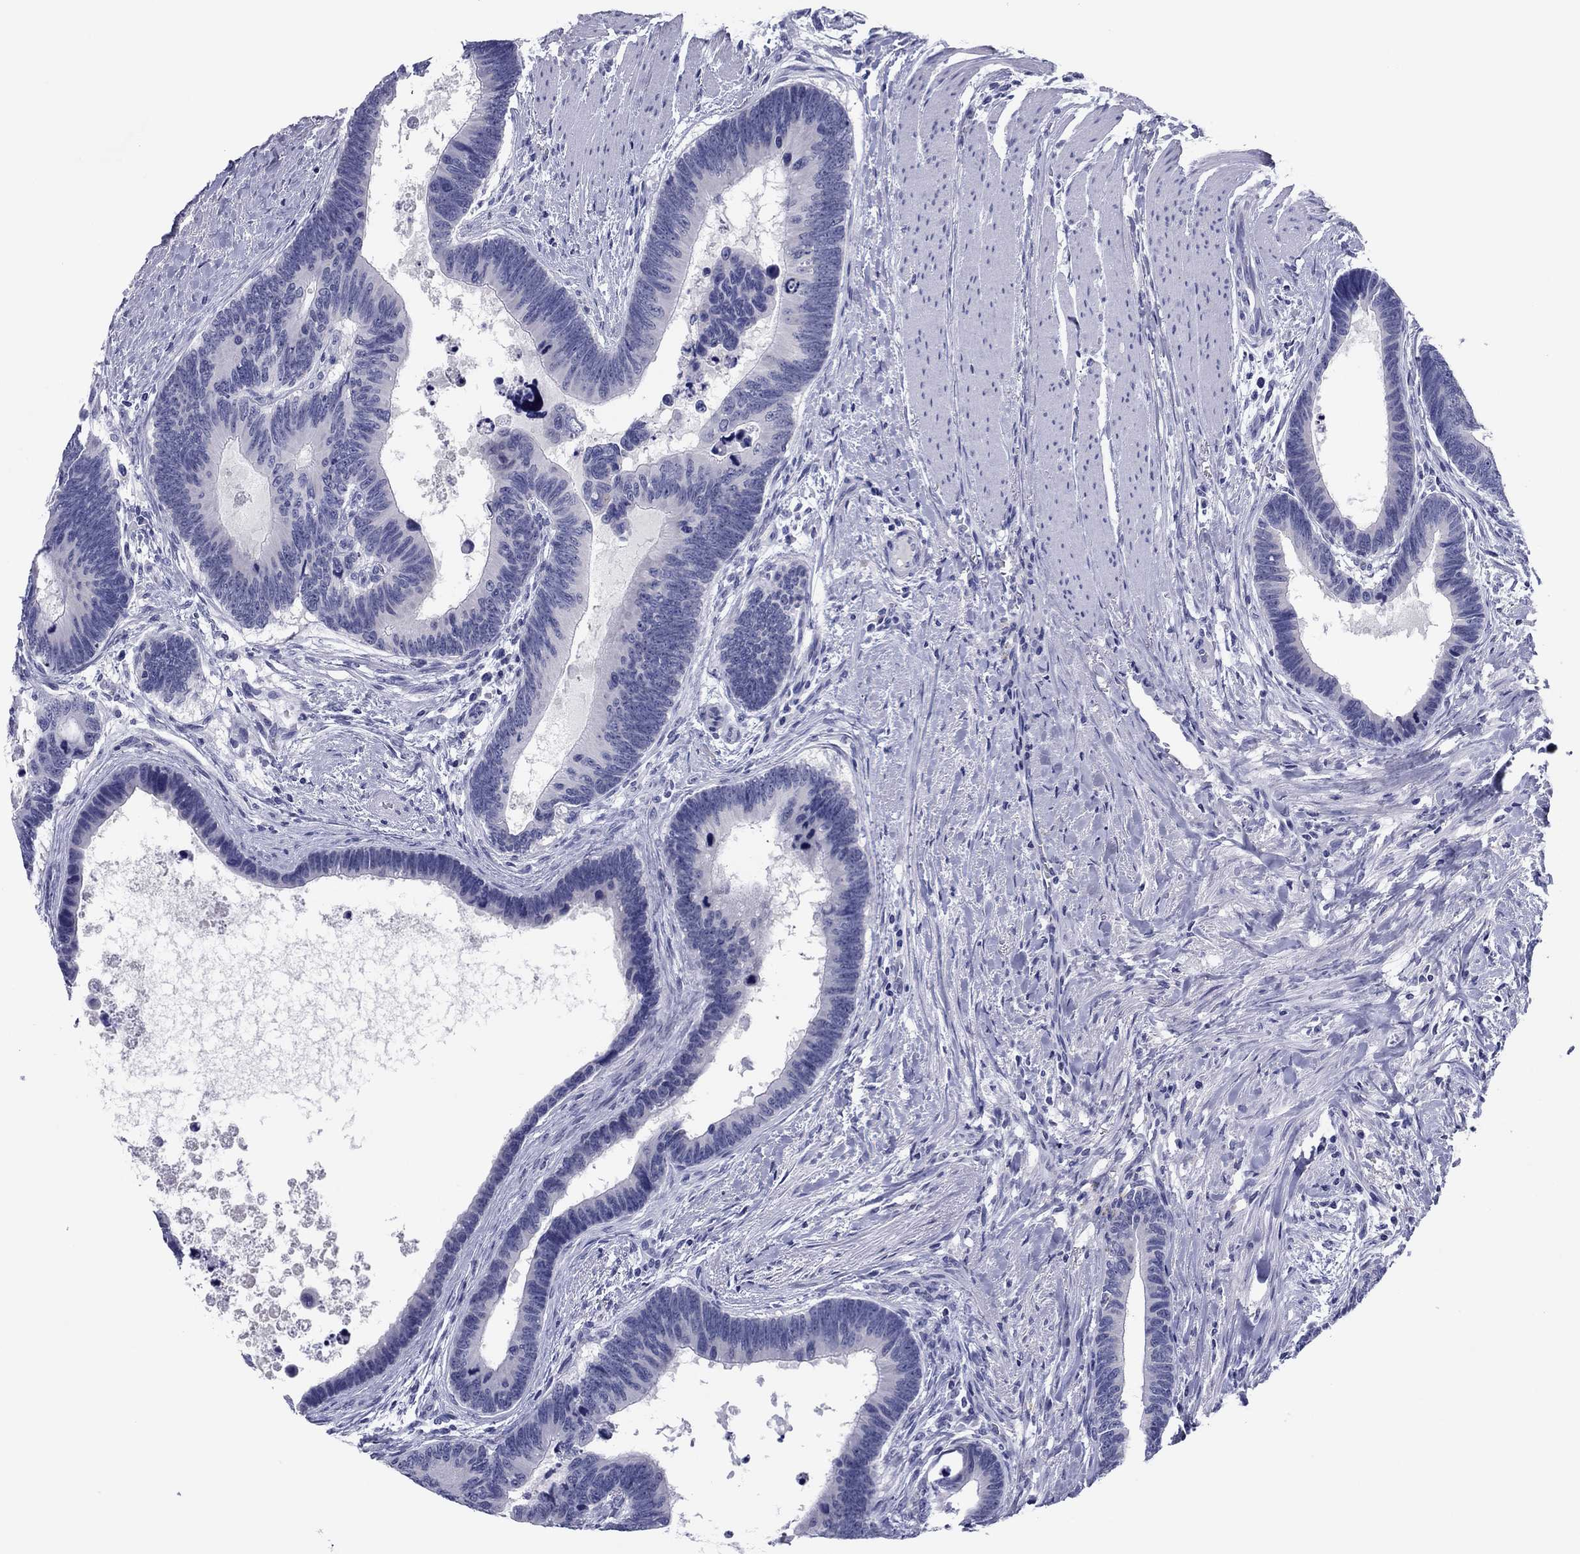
{"staining": {"intensity": "negative", "quantity": "none", "location": "none"}, "tissue": "colorectal cancer", "cell_type": "Tumor cells", "image_type": "cancer", "snomed": [{"axis": "morphology", "description": "Adenocarcinoma, NOS"}, {"axis": "topography", "description": "Colon"}], "caption": "Adenocarcinoma (colorectal) was stained to show a protein in brown. There is no significant positivity in tumor cells.", "gene": "TCFL5", "patient": {"sex": "female", "age": 77}}